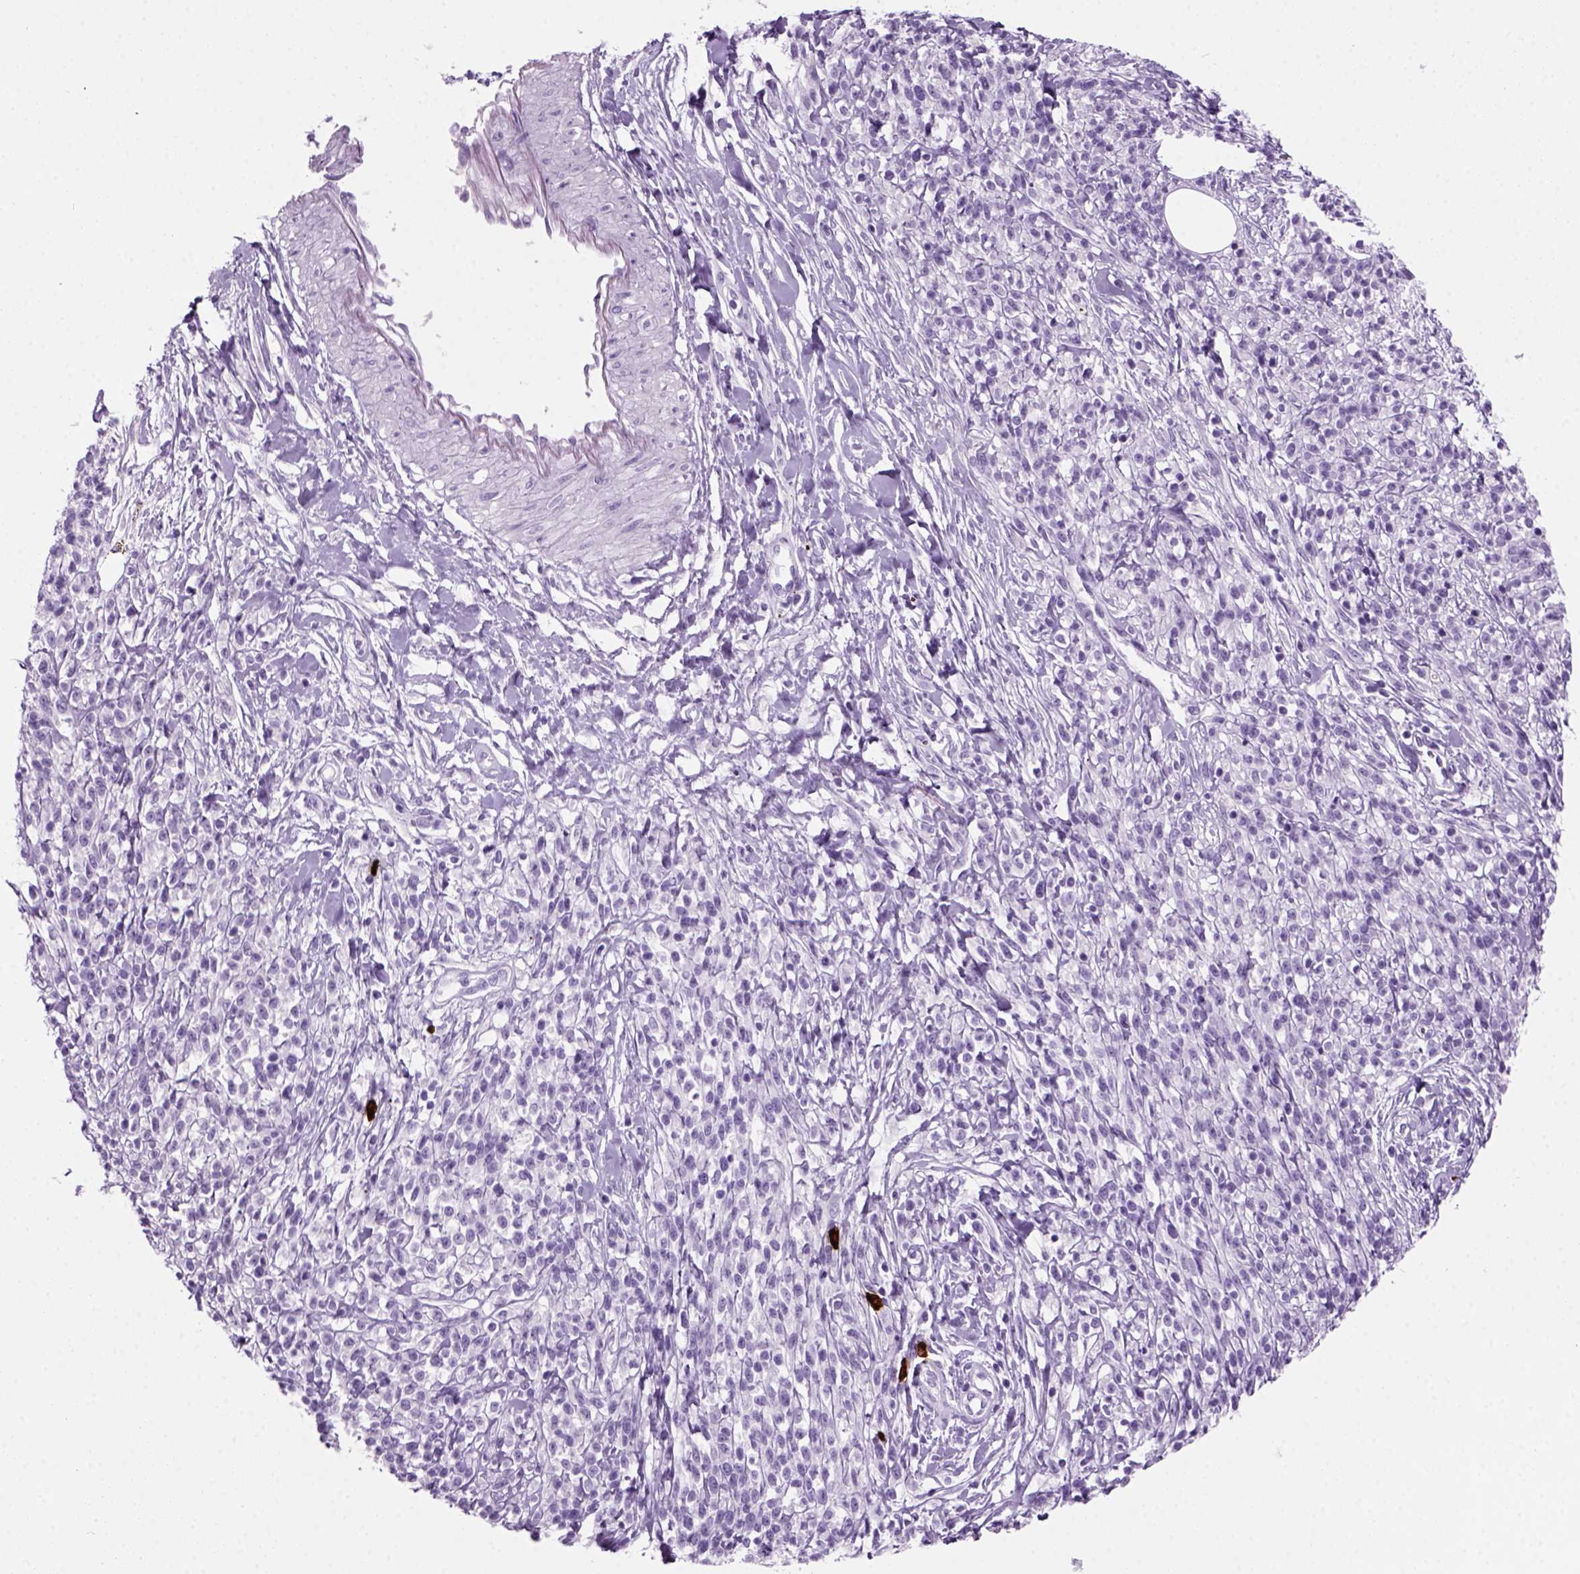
{"staining": {"intensity": "negative", "quantity": "none", "location": "none"}, "tissue": "melanoma", "cell_type": "Tumor cells", "image_type": "cancer", "snomed": [{"axis": "morphology", "description": "Malignant melanoma, NOS"}, {"axis": "topography", "description": "Skin"}, {"axis": "topography", "description": "Skin of trunk"}], "caption": "There is no significant positivity in tumor cells of malignant melanoma.", "gene": "MZB1", "patient": {"sex": "male", "age": 74}}